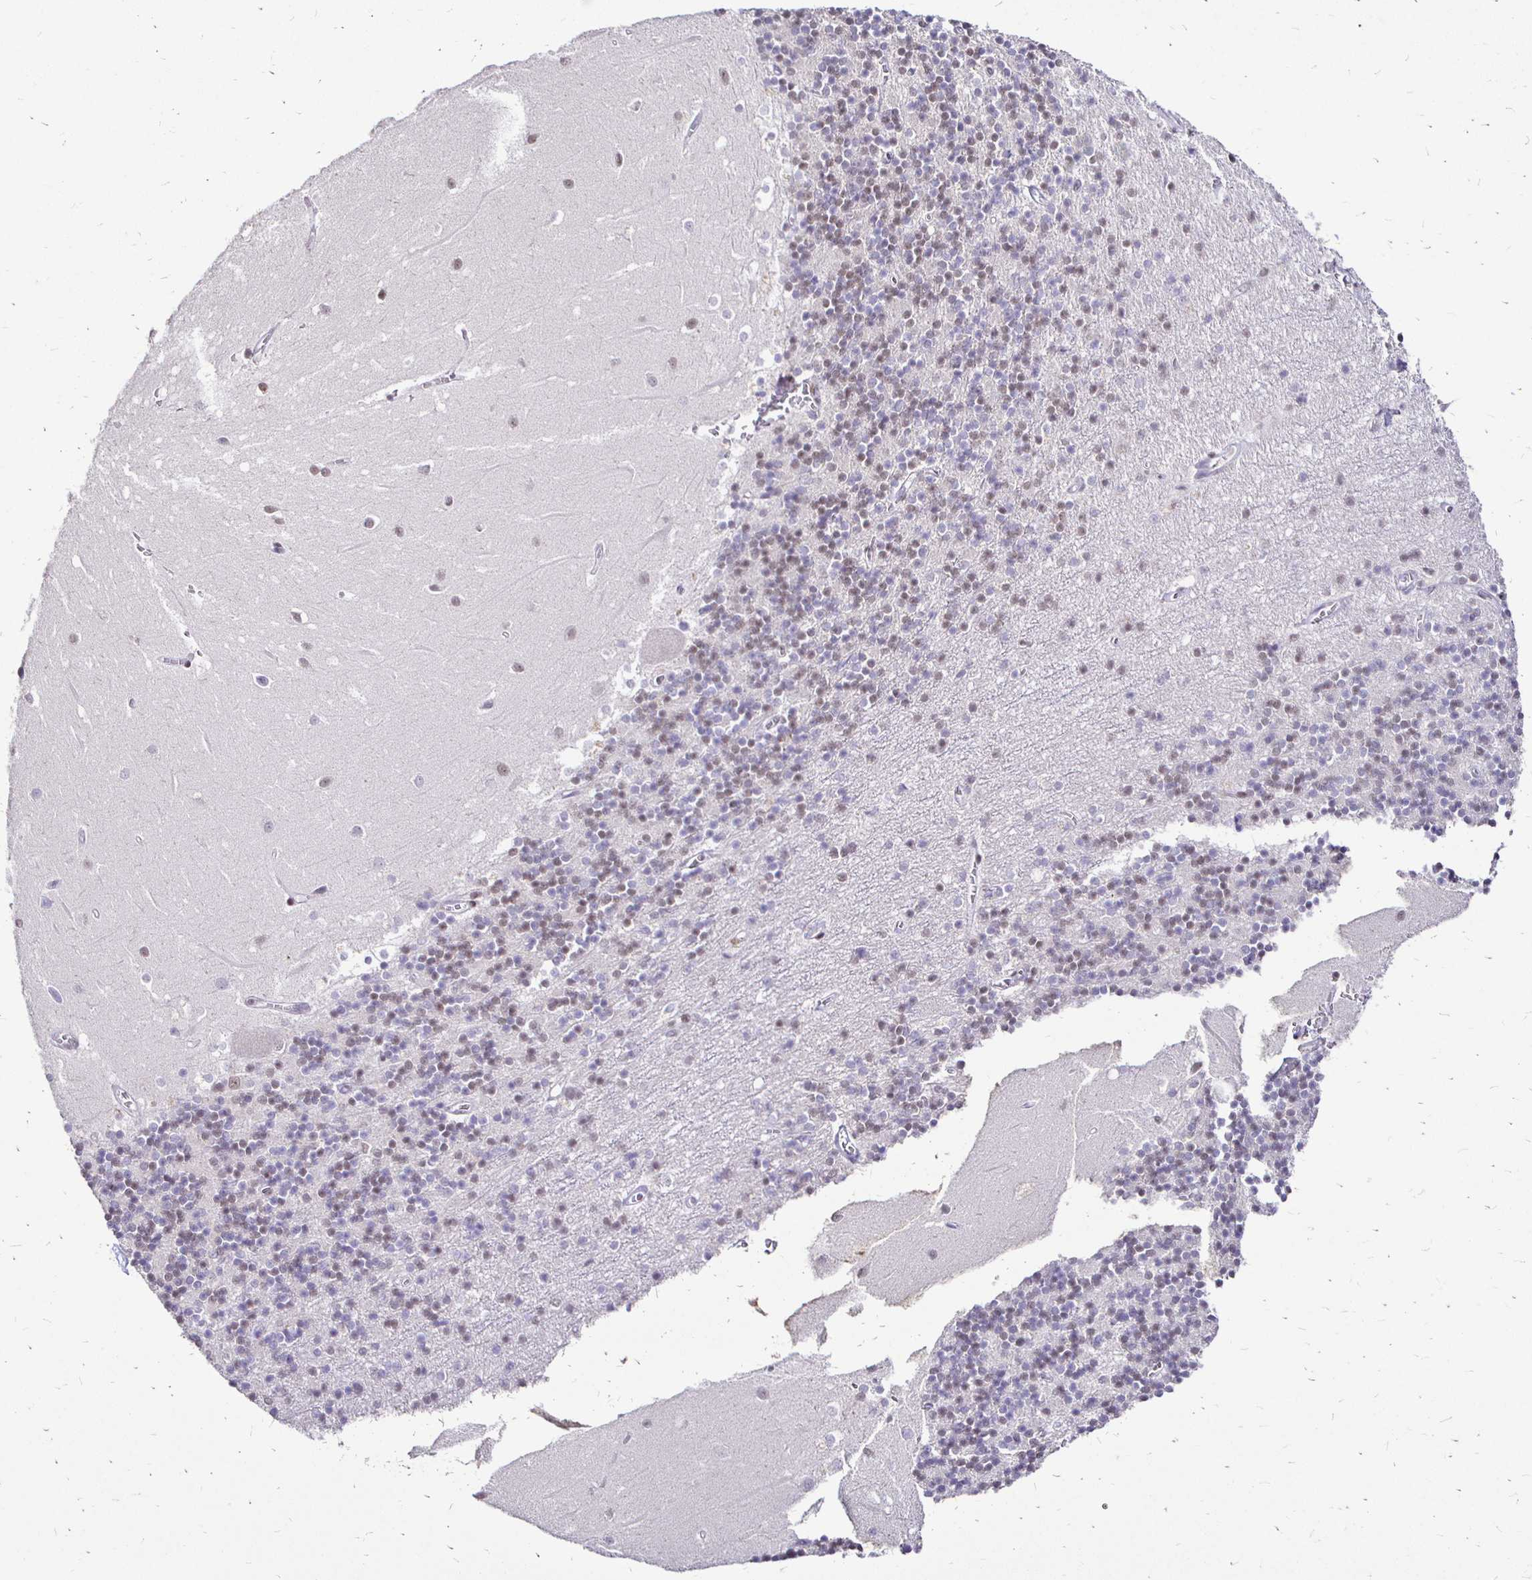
{"staining": {"intensity": "moderate", "quantity": "25%-75%", "location": "nuclear"}, "tissue": "cerebellum", "cell_type": "Cells in granular layer", "image_type": "normal", "snomed": [{"axis": "morphology", "description": "Normal tissue, NOS"}, {"axis": "topography", "description": "Cerebellum"}], "caption": "The photomicrograph exhibits staining of unremarkable cerebellum, revealing moderate nuclear protein expression (brown color) within cells in granular layer.", "gene": "SIN3A", "patient": {"sex": "male", "age": 54}}